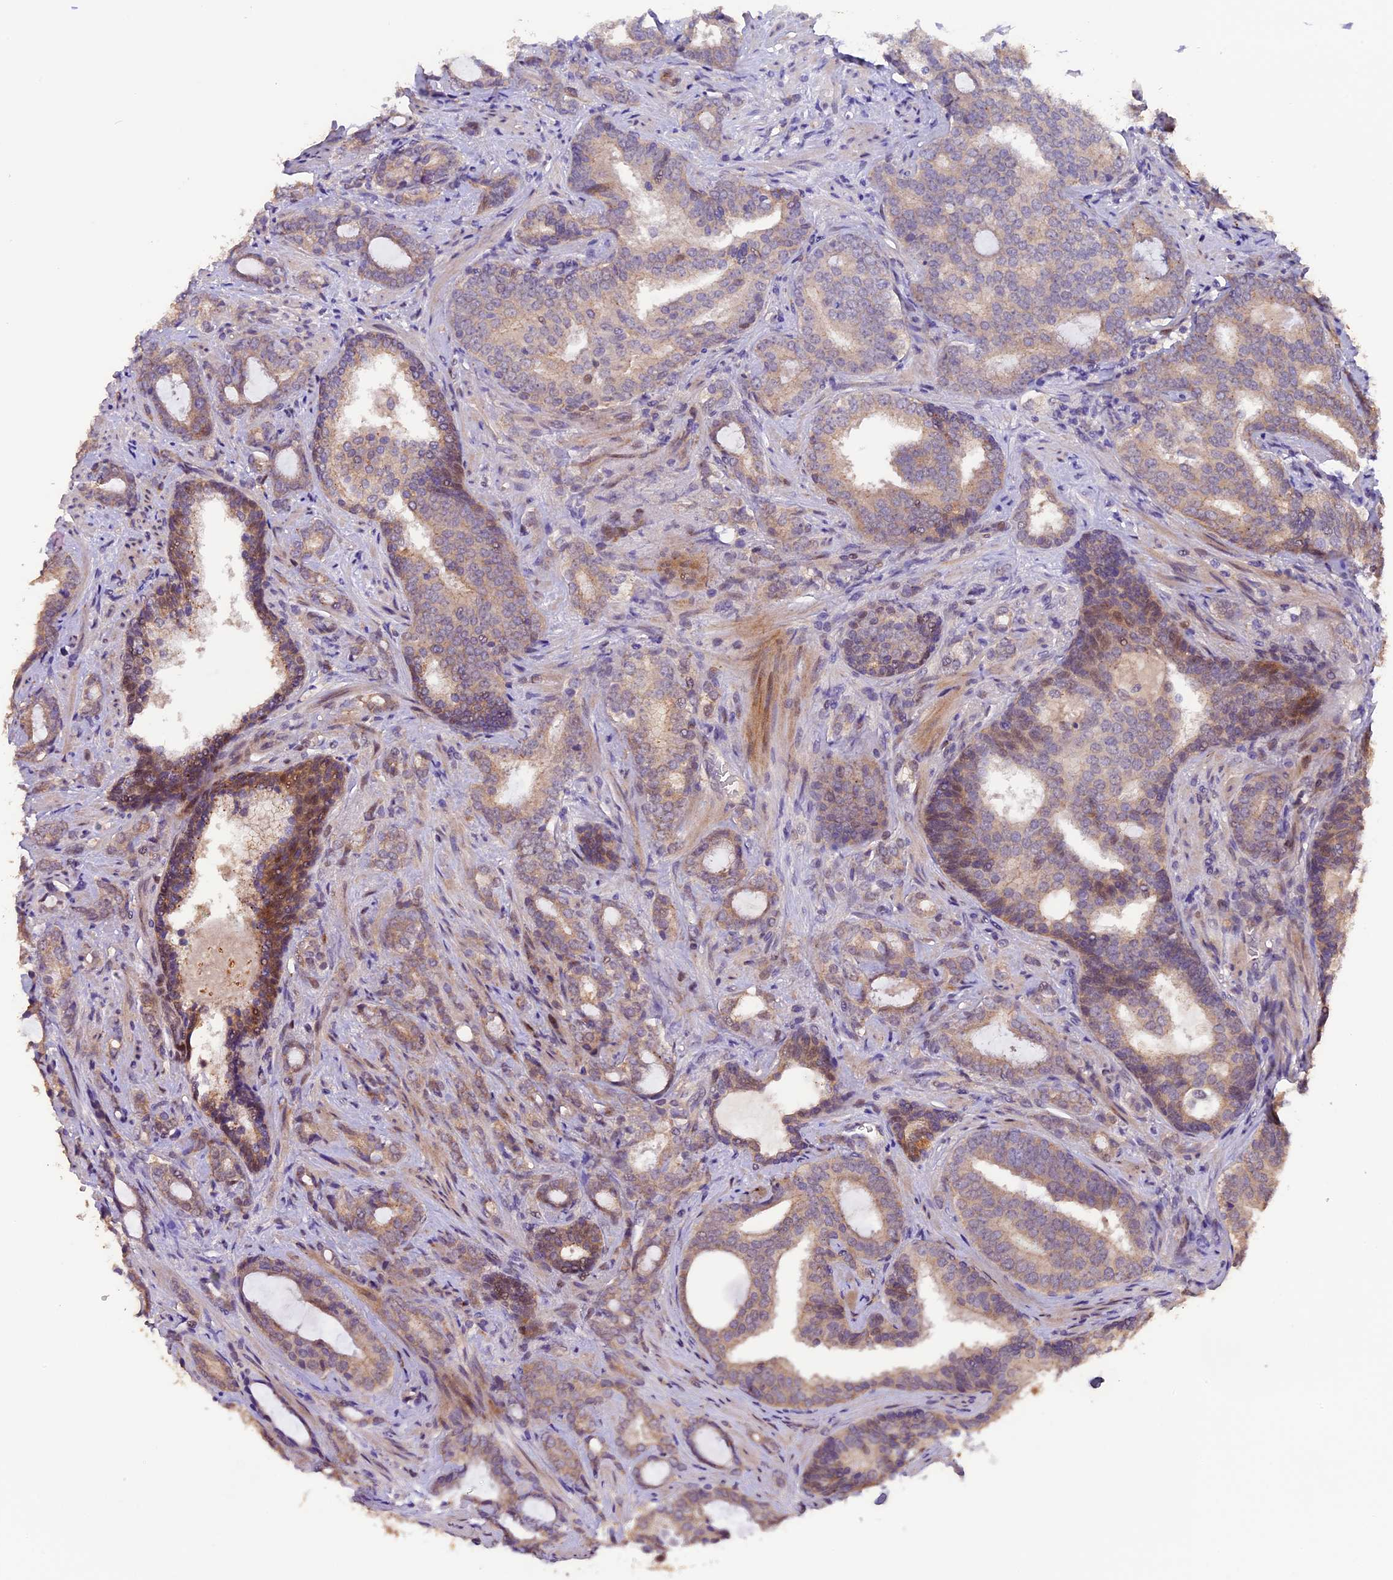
{"staining": {"intensity": "weak", "quantity": ">75%", "location": "cytoplasmic/membranous"}, "tissue": "prostate cancer", "cell_type": "Tumor cells", "image_type": "cancer", "snomed": [{"axis": "morphology", "description": "Adenocarcinoma, High grade"}, {"axis": "topography", "description": "Prostate"}], "caption": "Prostate adenocarcinoma (high-grade) stained with DAB IHC reveals low levels of weak cytoplasmic/membranous positivity in approximately >75% of tumor cells.", "gene": "NCK2", "patient": {"sex": "male", "age": 63}}